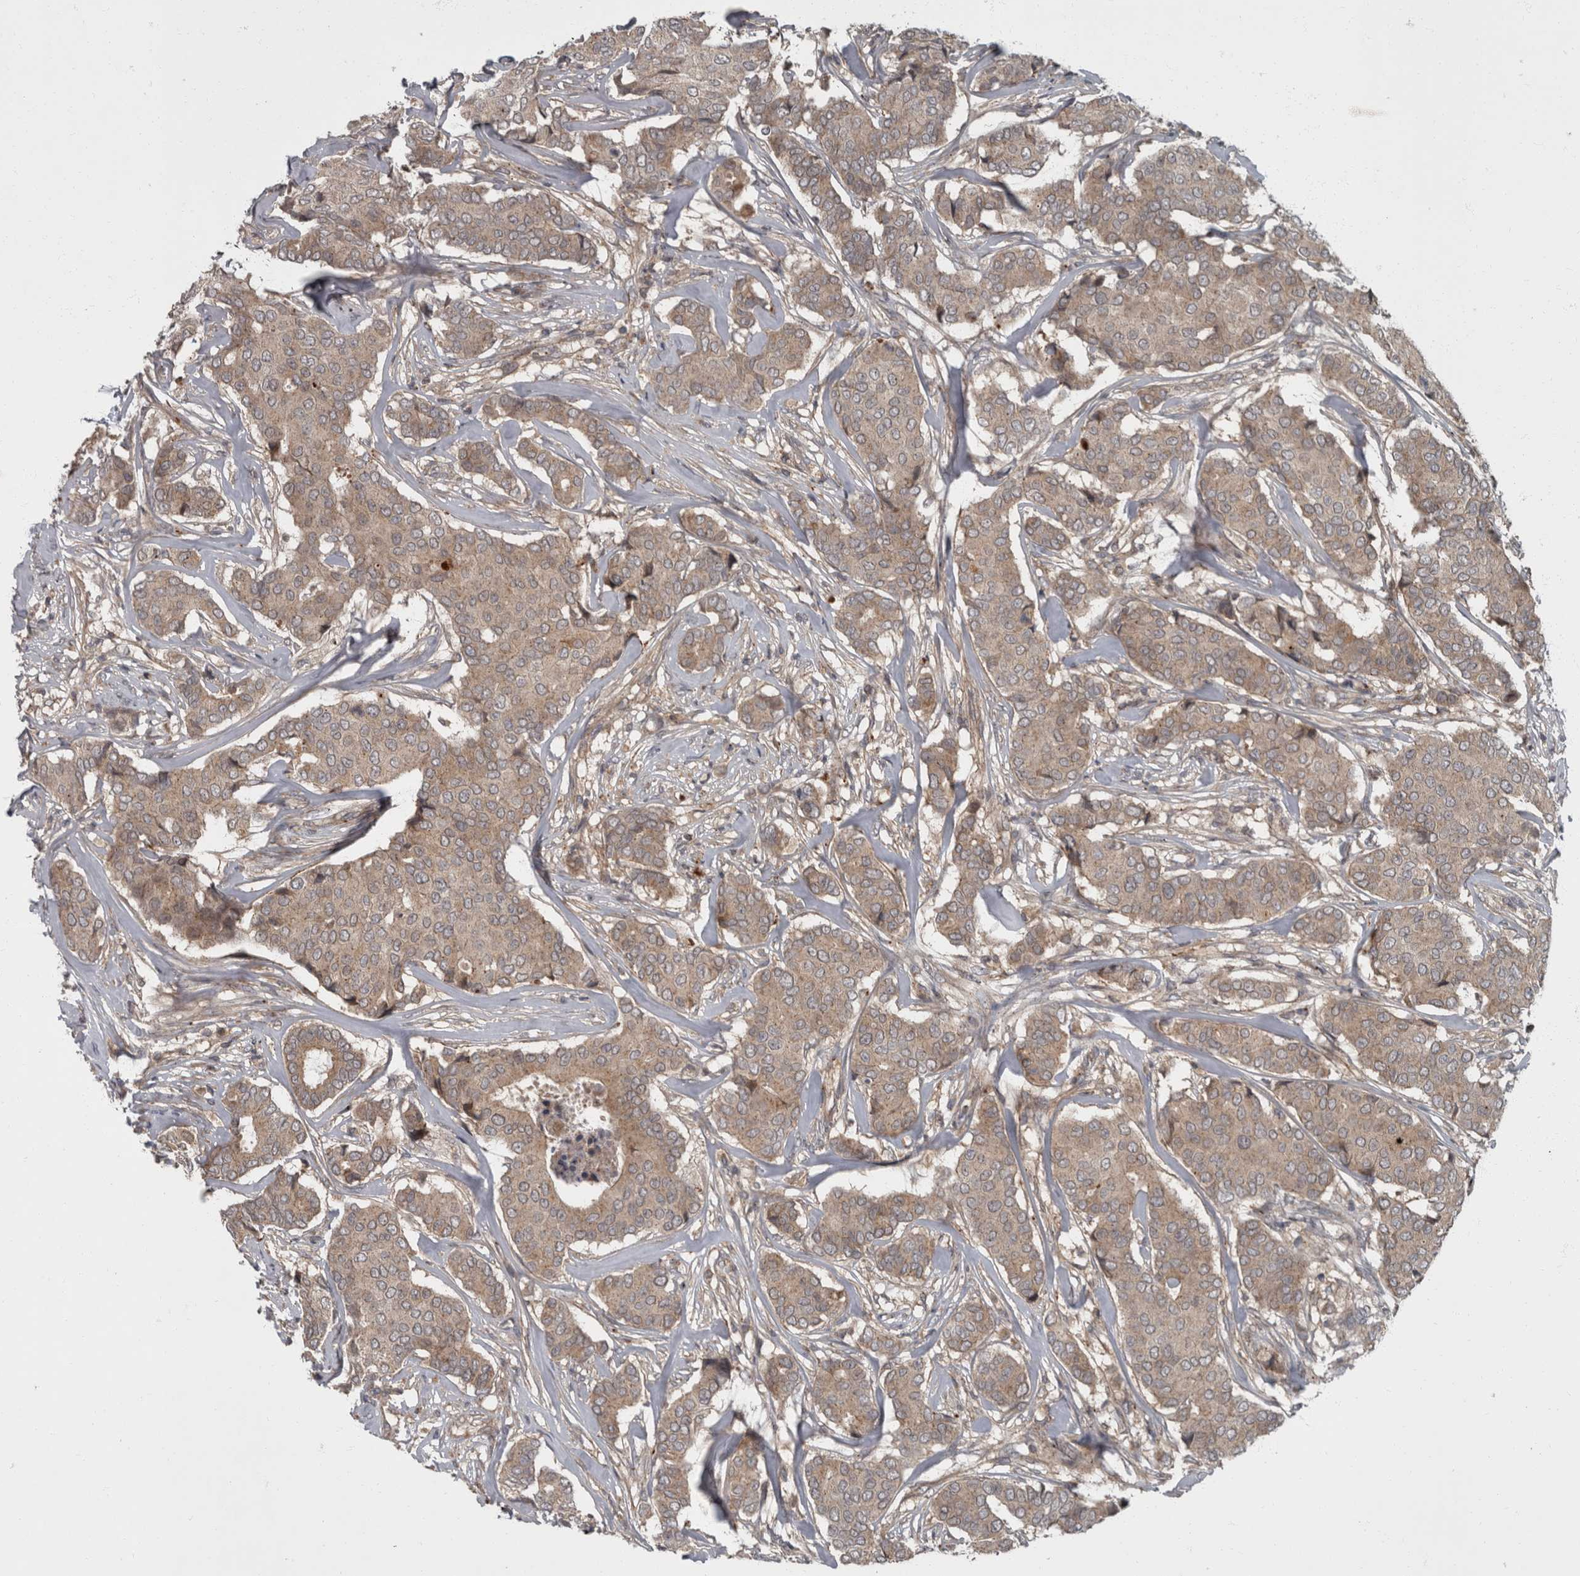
{"staining": {"intensity": "weak", "quantity": ">75%", "location": "cytoplasmic/membranous"}, "tissue": "breast cancer", "cell_type": "Tumor cells", "image_type": "cancer", "snomed": [{"axis": "morphology", "description": "Duct carcinoma"}, {"axis": "topography", "description": "Breast"}], "caption": "Immunohistochemical staining of human invasive ductal carcinoma (breast) exhibits low levels of weak cytoplasmic/membranous staining in approximately >75% of tumor cells.", "gene": "VEGFD", "patient": {"sex": "female", "age": 75}}